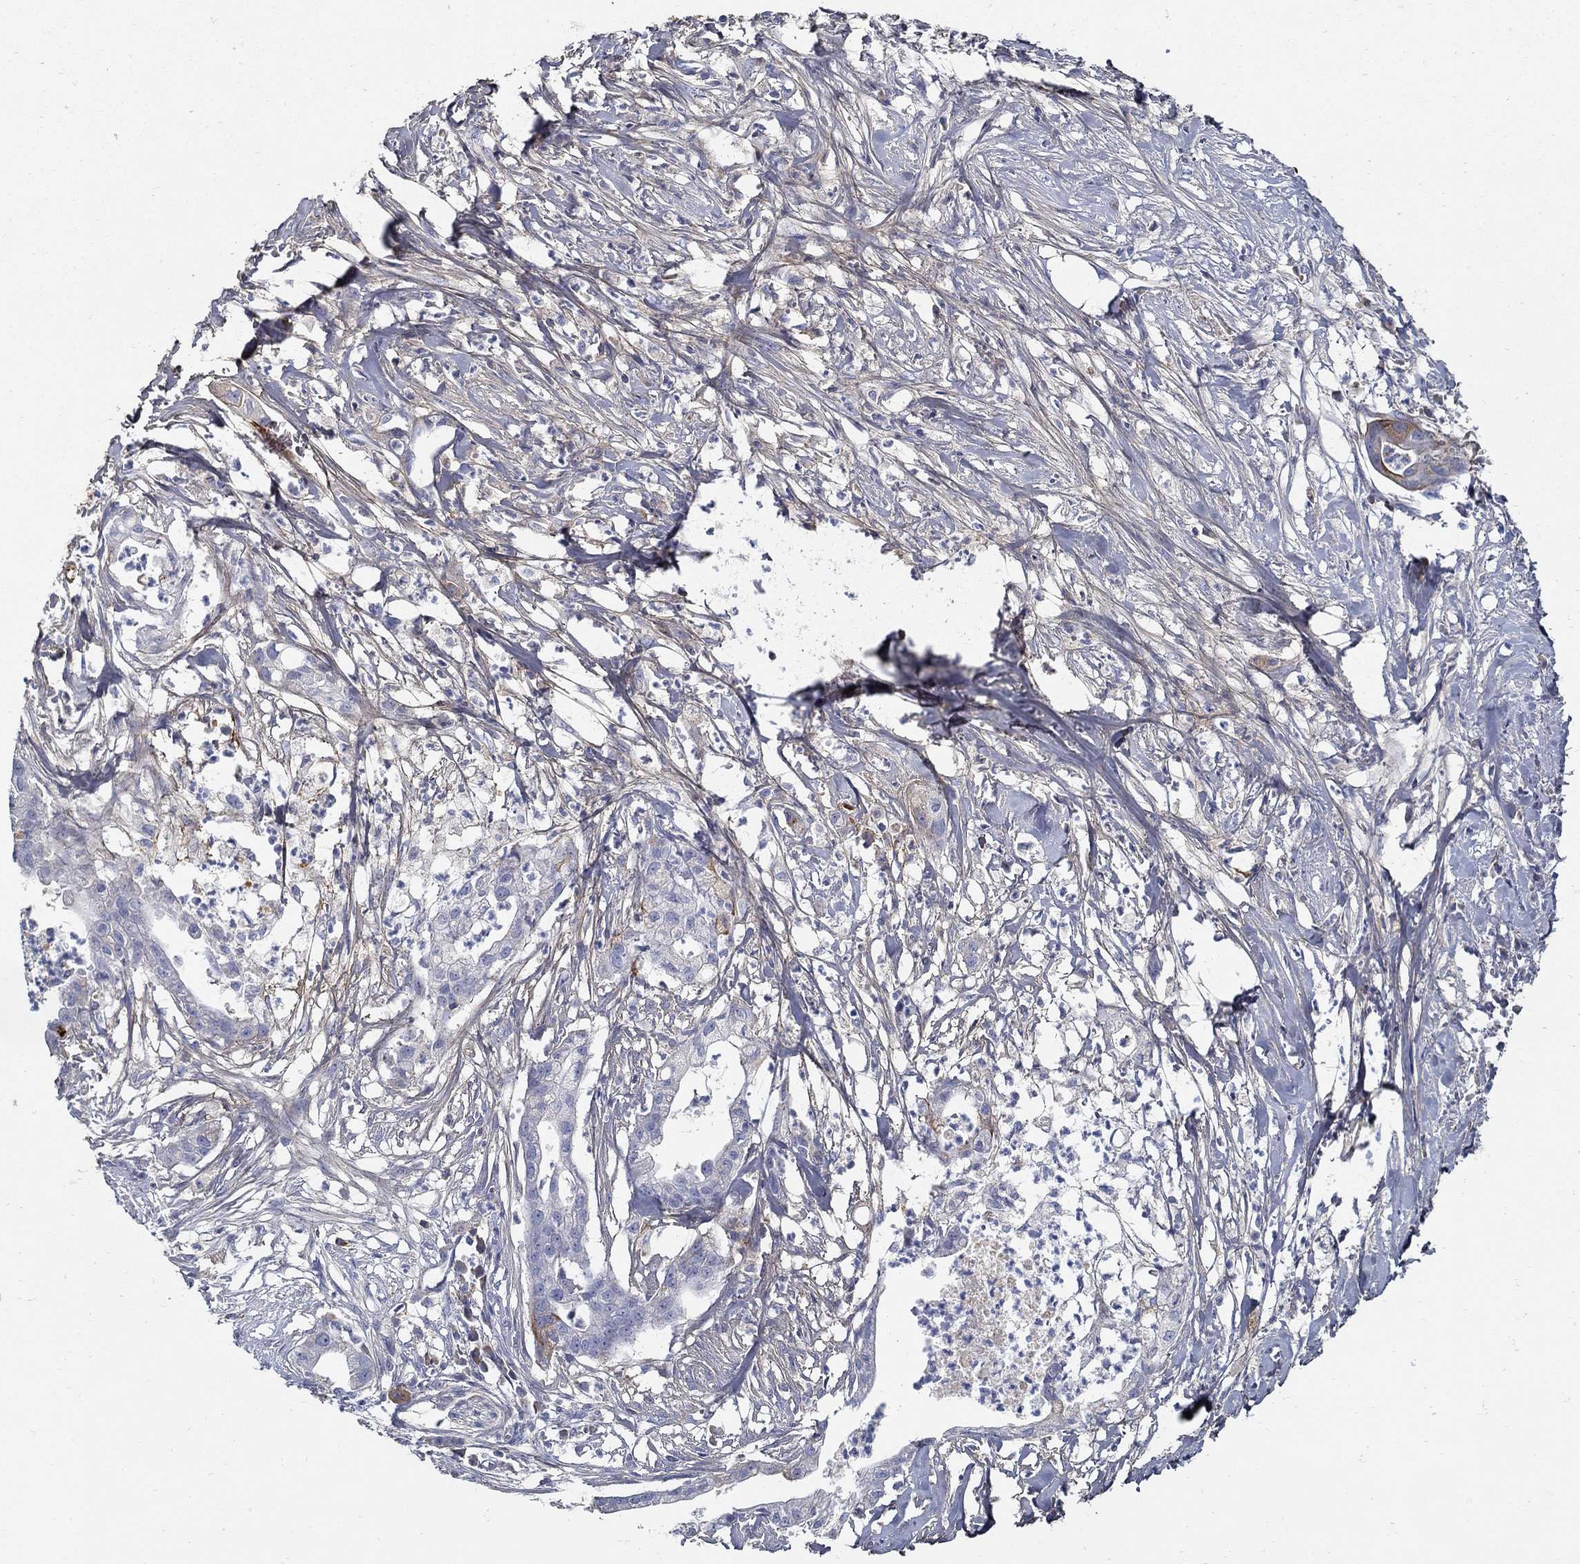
{"staining": {"intensity": "negative", "quantity": "none", "location": "none"}, "tissue": "pancreatic cancer", "cell_type": "Tumor cells", "image_type": "cancer", "snomed": [{"axis": "morphology", "description": "Normal tissue, NOS"}, {"axis": "morphology", "description": "Adenocarcinoma, NOS"}, {"axis": "topography", "description": "Pancreas"}], "caption": "Human pancreatic cancer stained for a protein using immunohistochemistry (IHC) shows no expression in tumor cells.", "gene": "TGFBI", "patient": {"sex": "female", "age": 58}}